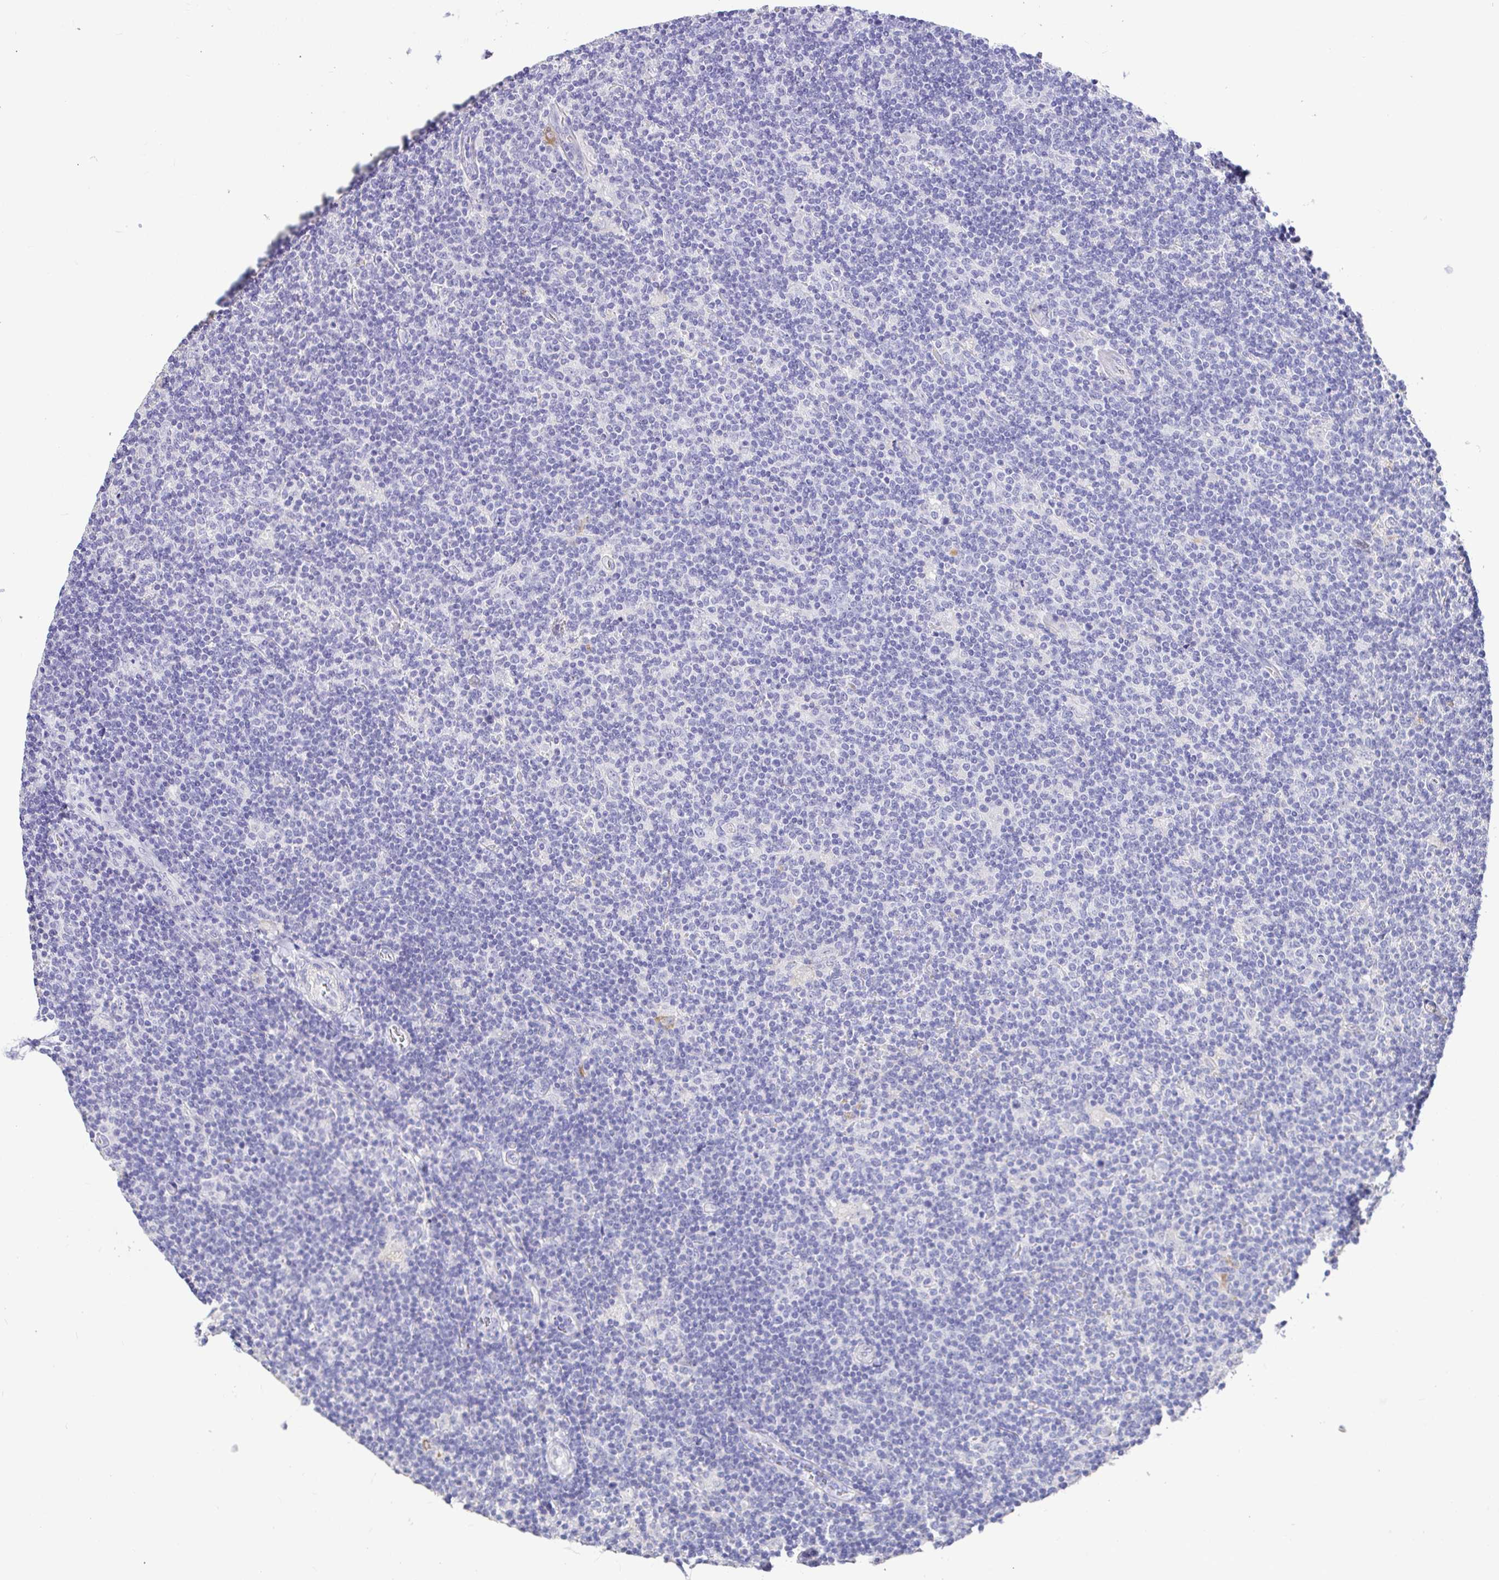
{"staining": {"intensity": "negative", "quantity": "none", "location": "none"}, "tissue": "lymphoma", "cell_type": "Tumor cells", "image_type": "cancer", "snomed": [{"axis": "morphology", "description": "Hodgkin's disease, NOS"}, {"axis": "topography", "description": "Lymph node"}], "caption": "Immunohistochemistry image of neoplastic tissue: human Hodgkin's disease stained with DAB reveals no significant protein positivity in tumor cells. (Stains: DAB immunohistochemistry (IHC) with hematoxylin counter stain, Microscopy: brightfield microscopy at high magnification).", "gene": "CDO1", "patient": {"sex": "male", "age": 40}}